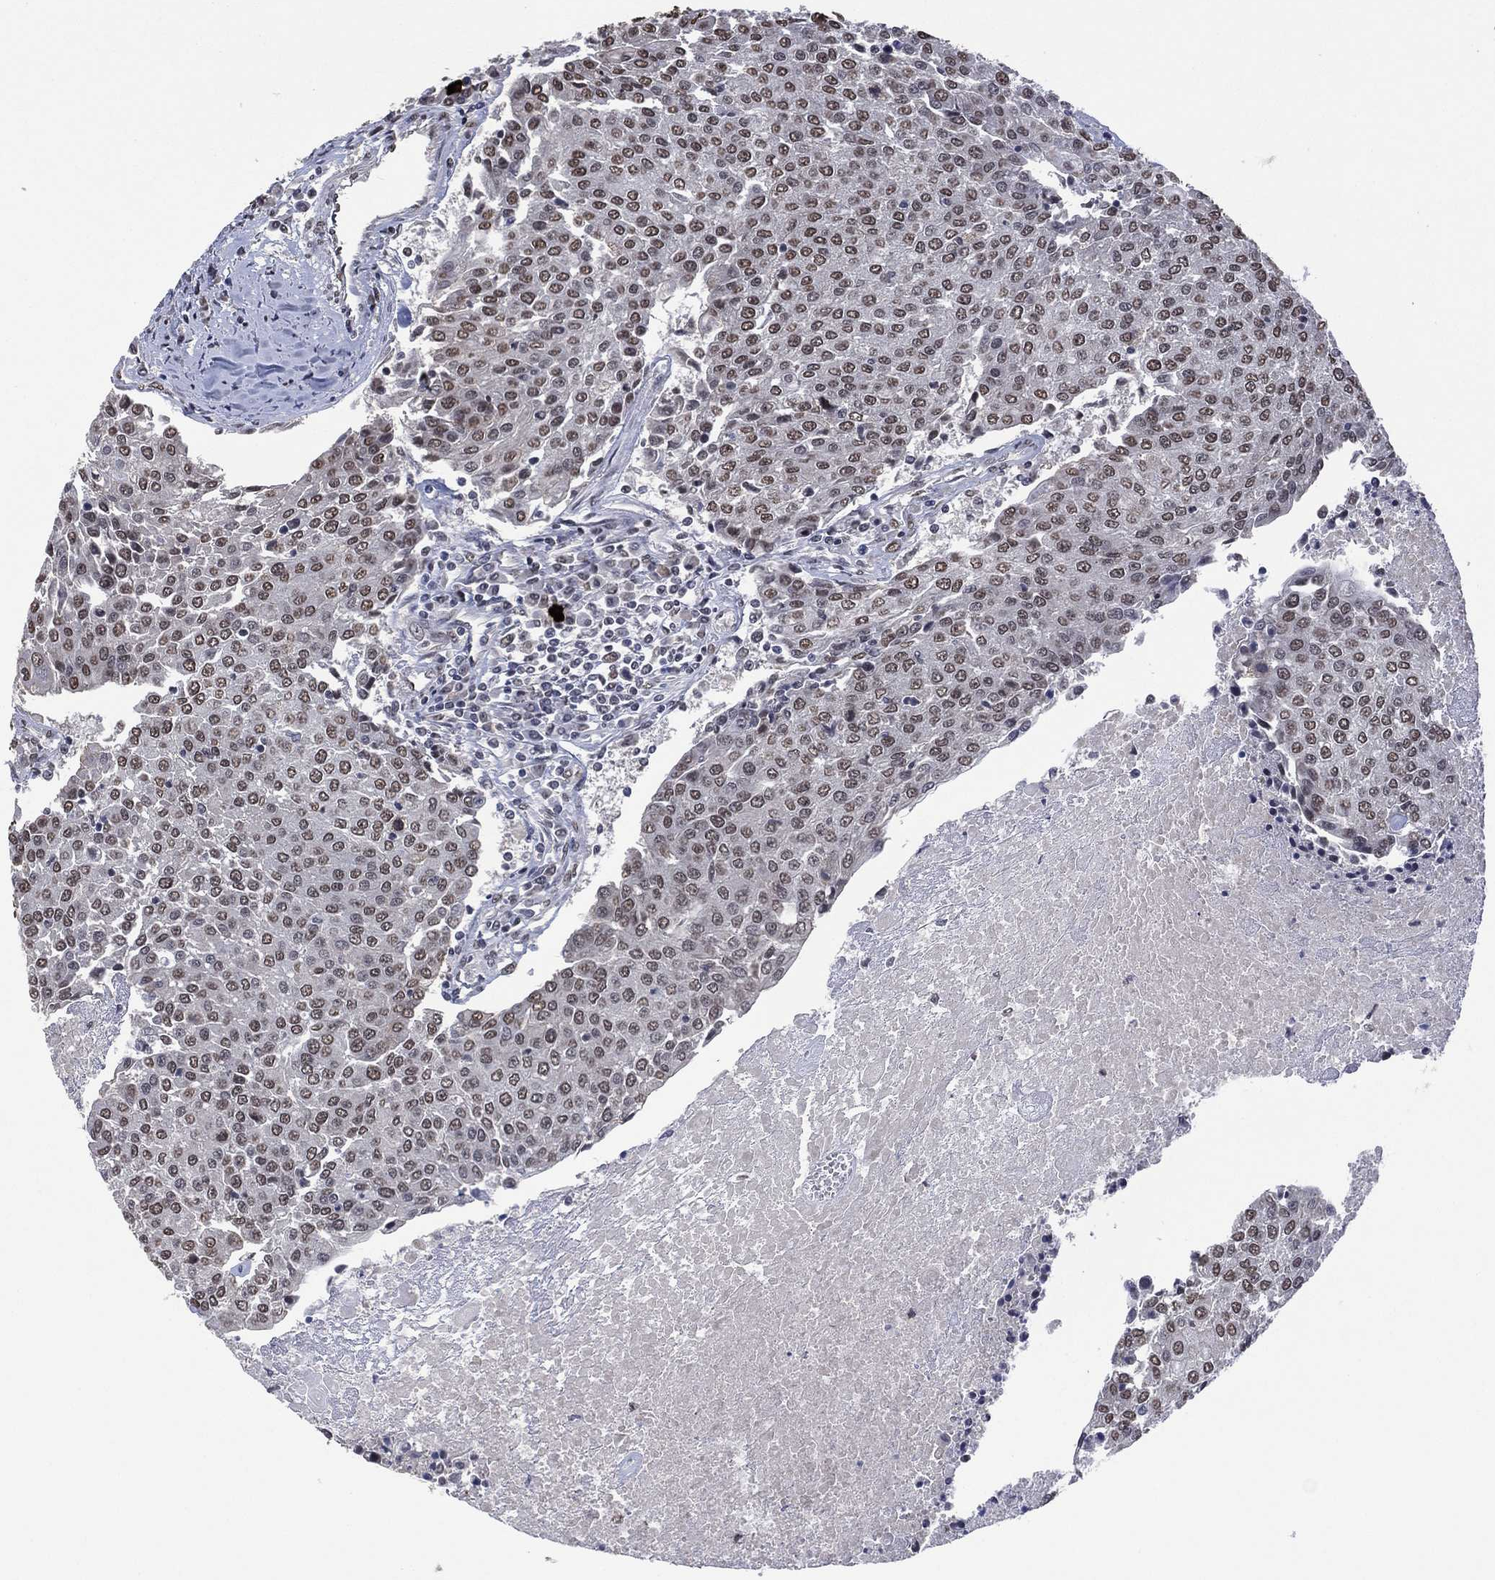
{"staining": {"intensity": "weak", "quantity": "25%-75%", "location": "nuclear"}, "tissue": "urothelial cancer", "cell_type": "Tumor cells", "image_type": "cancer", "snomed": [{"axis": "morphology", "description": "Urothelial carcinoma, High grade"}, {"axis": "topography", "description": "Urinary bladder"}], "caption": "Tumor cells reveal weak nuclear staining in approximately 25%-75% of cells in urothelial carcinoma (high-grade). The staining is performed using DAB (3,3'-diaminobenzidine) brown chromogen to label protein expression. The nuclei are counter-stained blue using hematoxylin.", "gene": "EHMT1", "patient": {"sex": "female", "age": 85}}